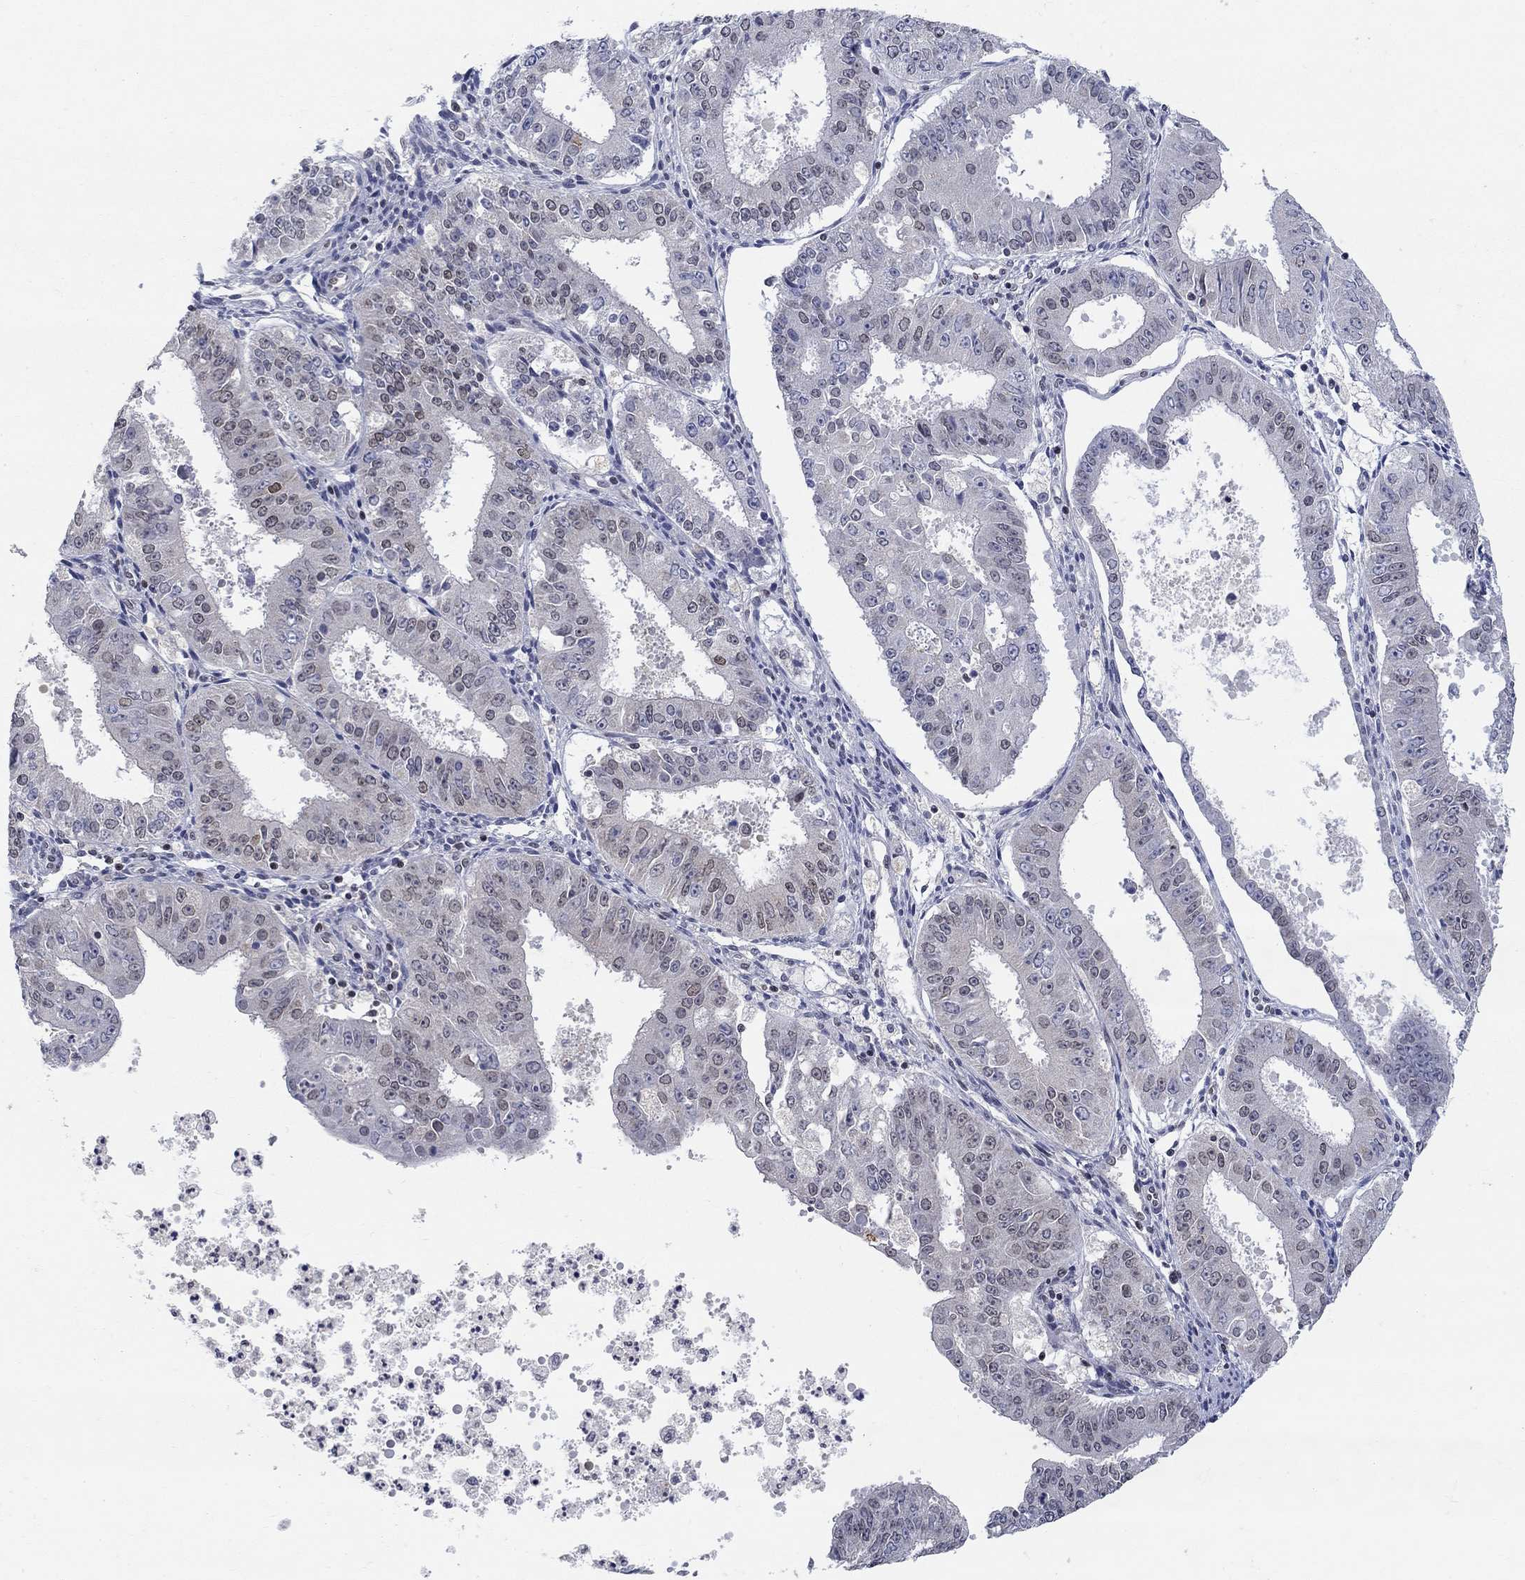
{"staining": {"intensity": "weak", "quantity": "<25%", "location": "nuclear"}, "tissue": "ovarian cancer", "cell_type": "Tumor cells", "image_type": "cancer", "snomed": [{"axis": "morphology", "description": "Carcinoma, endometroid"}, {"axis": "topography", "description": "Ovary"}], "caption": "Immunohistochemical staining of endometroid carcinoma (ovarian) exhibits no significant positivity in tumor cells. (DAB (3,3'-diaminobenzidine) immunohistochemistry, high magnification).", "gene": "KLF12", "patient": {"sex": "female", "age": 42}}